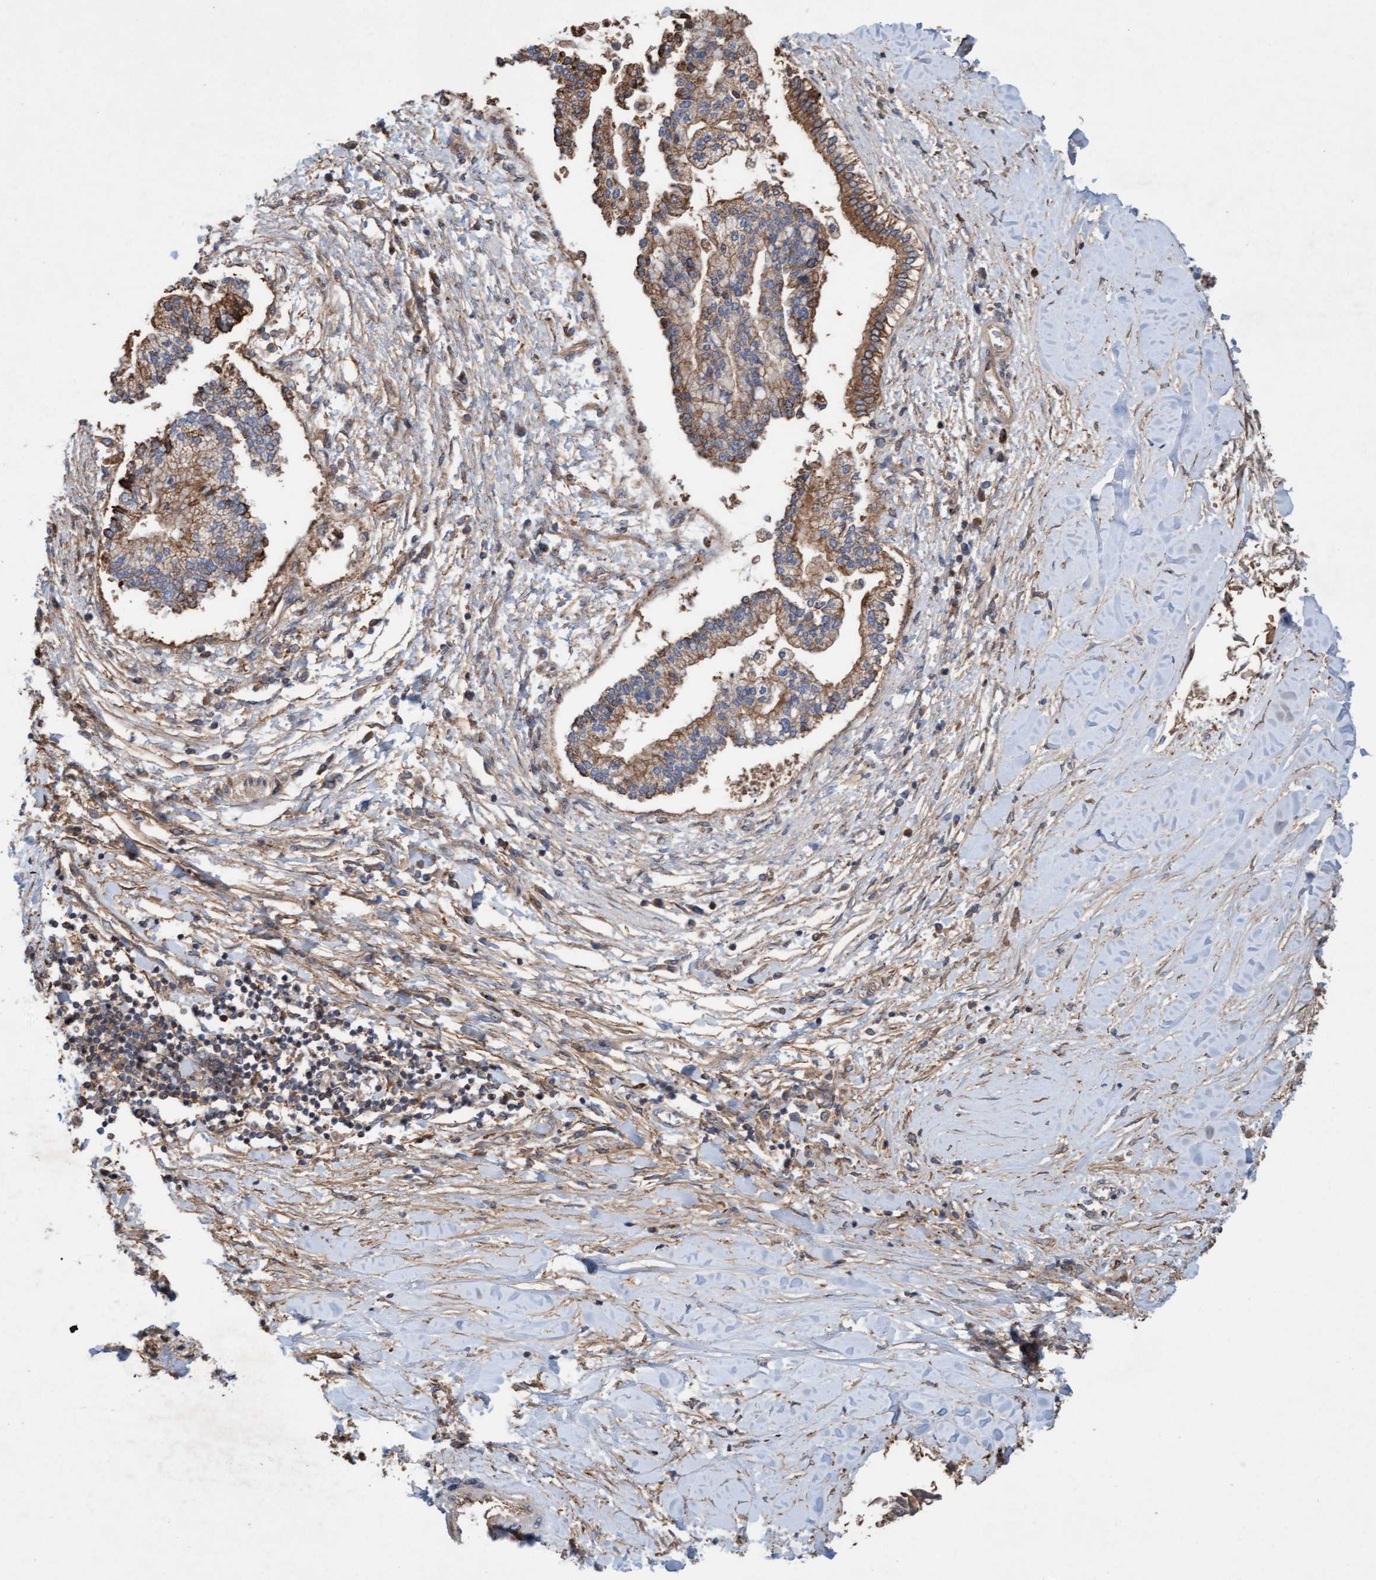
{"staining": {"intensity": "moderate", "quantity": ">75%", "location": "cytoplasmic/membranous"}, "tissue": "liver cancer", "cell_type": "Tumor cells", "image_type": "cancer", "snomed": [{"axis": "morphology", "description": "Cholangiocarcinoma"}, {"axis": "topography", "description": "Liver"}], "caption": "Immunohistochemistry of human liver cancer reveals medium levels of moderate cytoplasmic/membranous positivity in about >75% of tumor cells.", "gene": "ERAL1", "patient": {"sex": "male", "age": 50}}